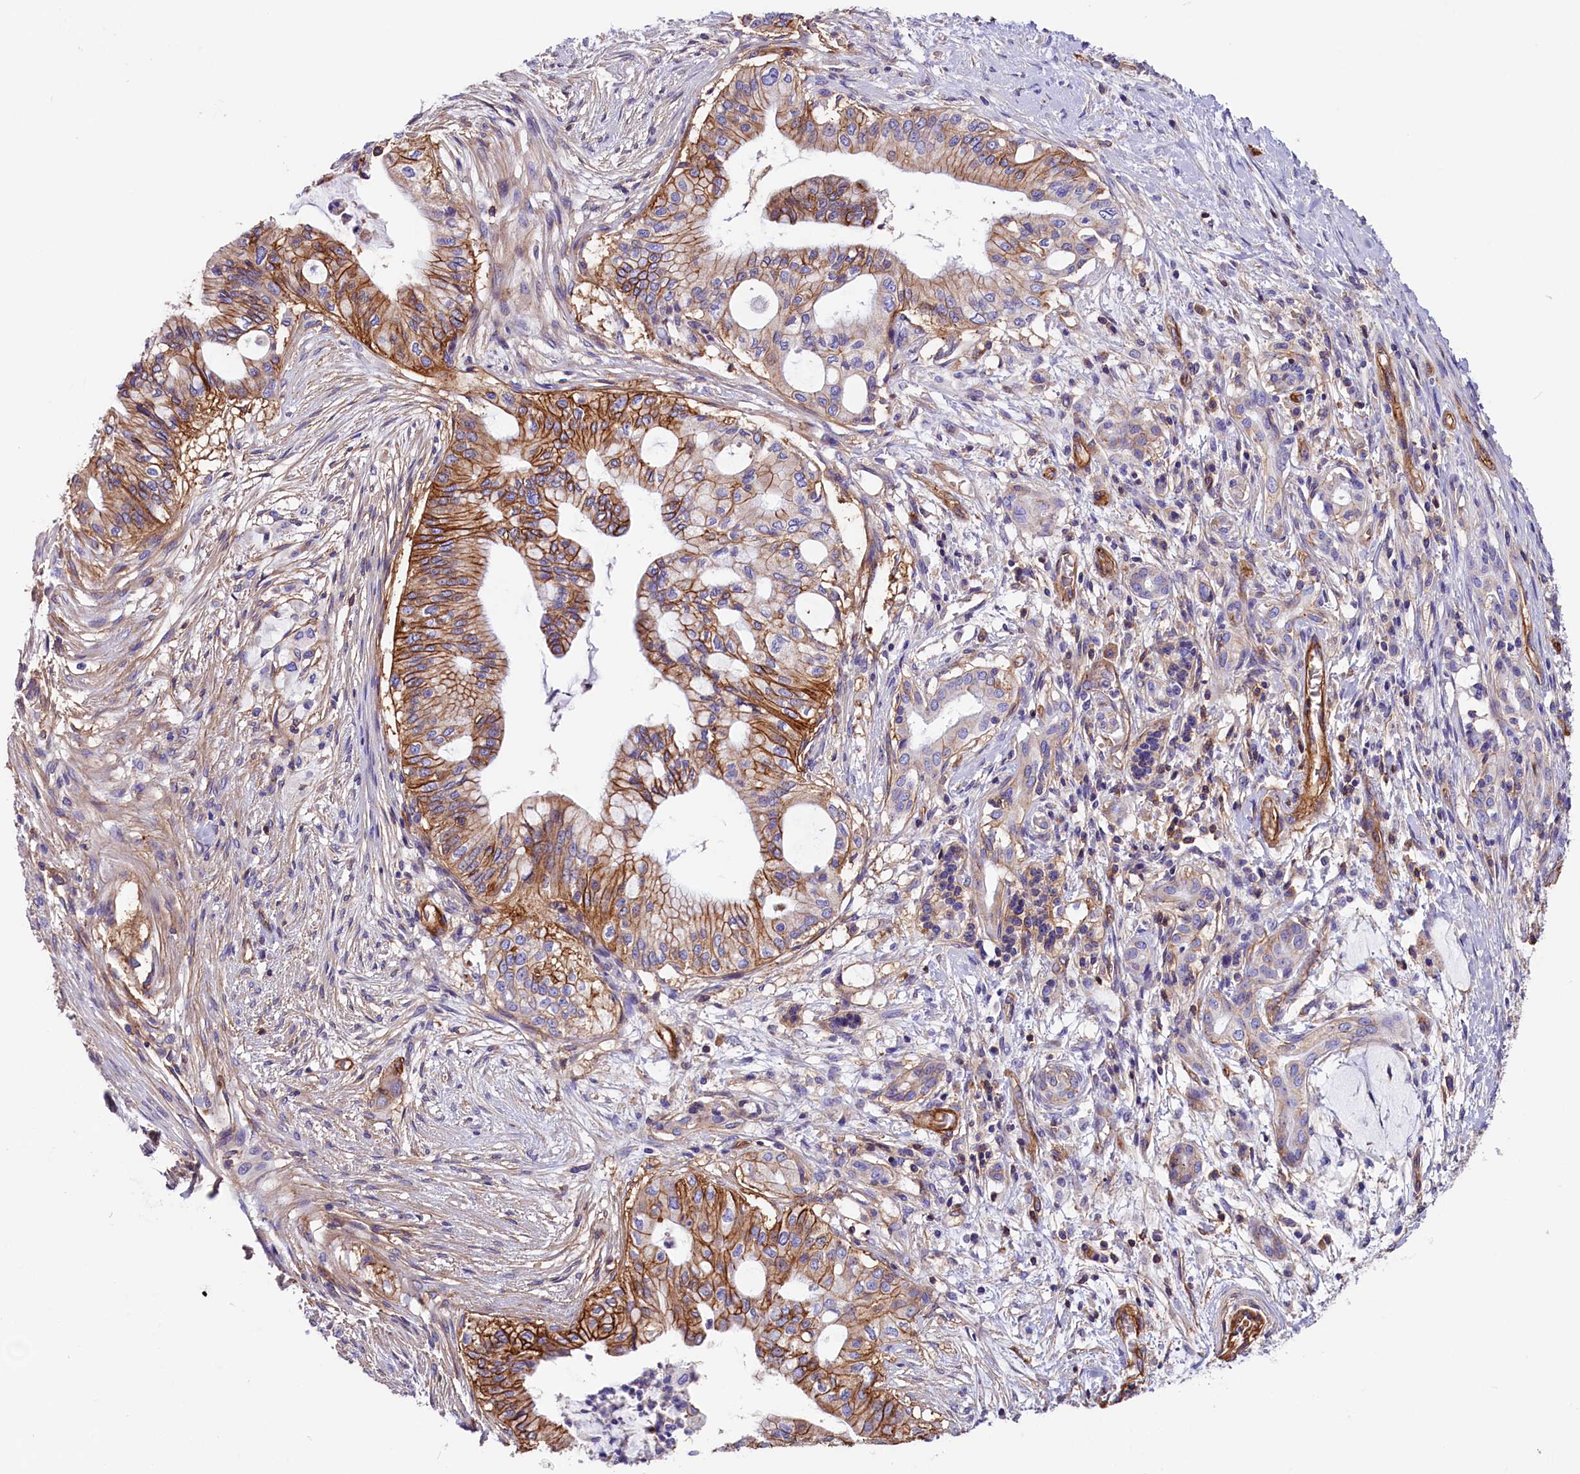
{"staining": {"intensity": "strong", "quantity": "25%-75%", "location": "cytoplasmic/membranous"}, "tissue": "pancreatic cancer", "cell_type": "Tumor cells", "image_type": "cancer", "snomed": [{"axis": "morphology", "description": "Adenocarcinoma, NOS"}, {"axis": "topography", "description": "Pancreas"}], "caption": "The immunohistochemical stain labels strong cytoplasmic/membranous positivity in tumor cells of adenocarcinoma (pancreatic) tissue.", "gene": "ATP2B4", "patient": {"sex": "male", "age": 46}}